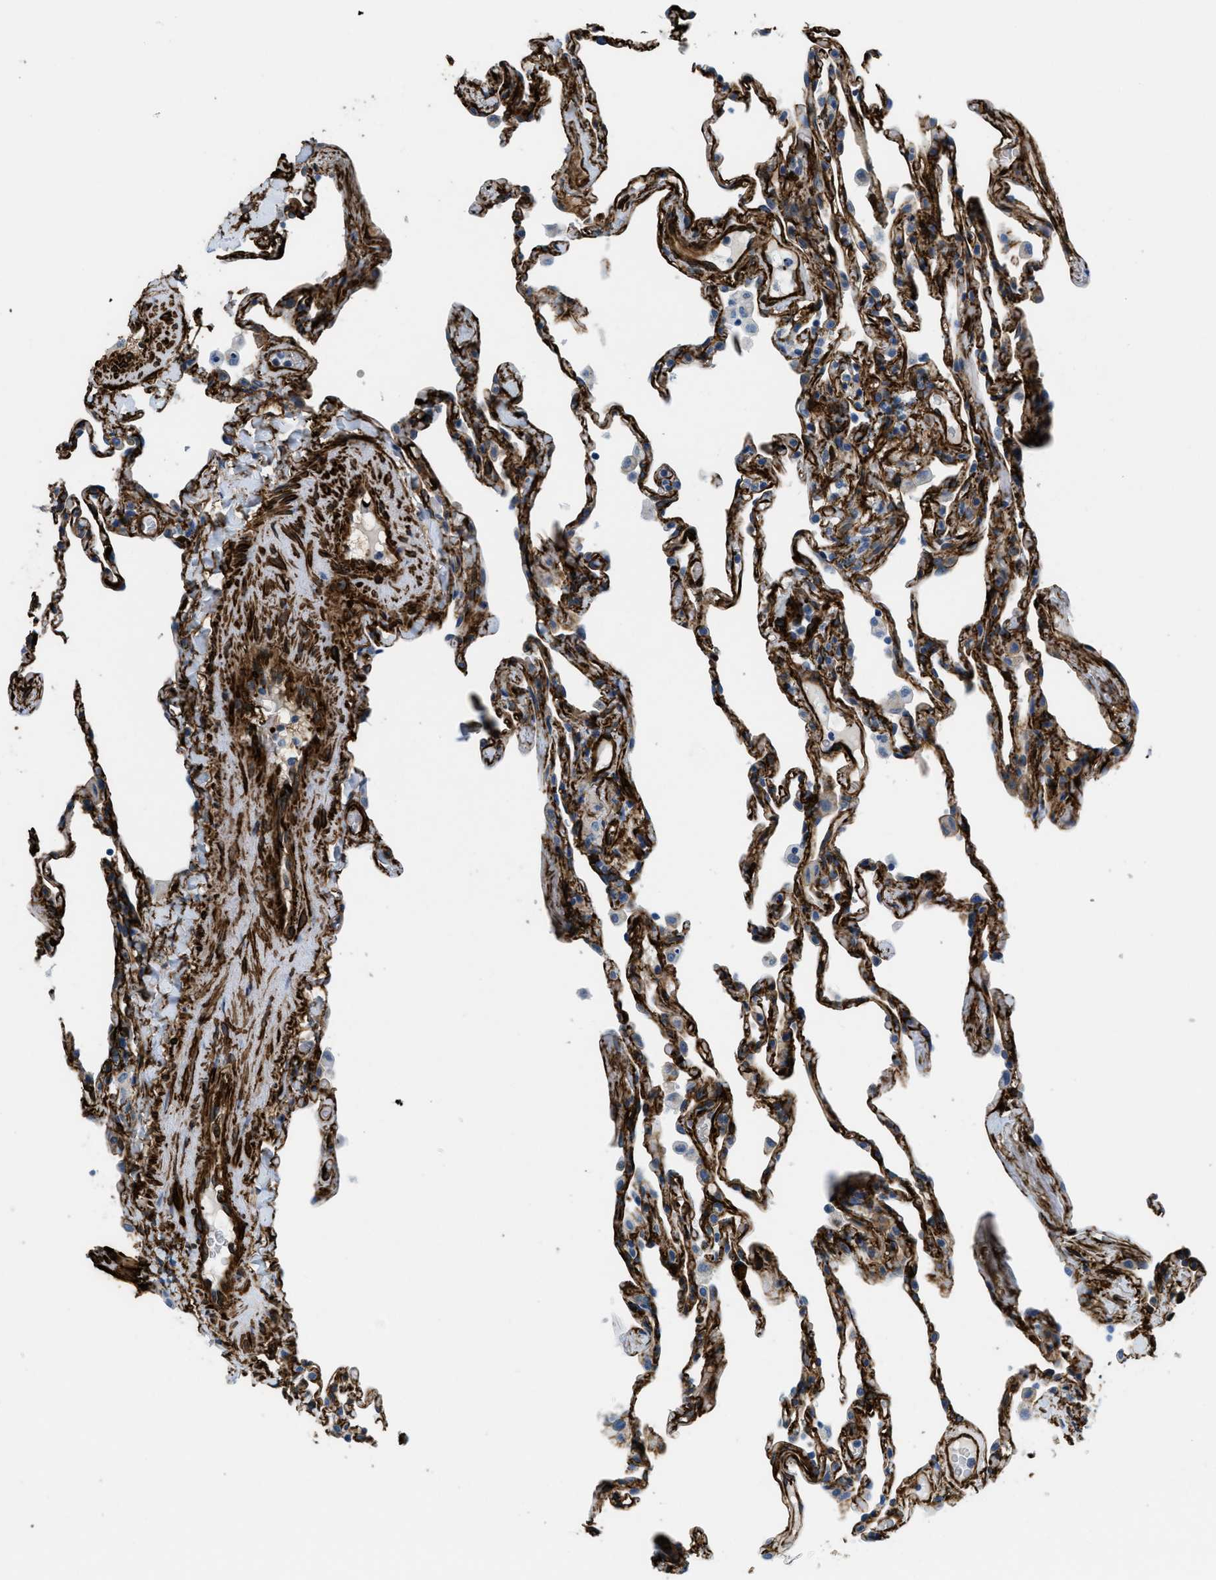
{"staining": {"intensity": "strong", "quantity": ">75%", "location": "cytoplasmic/membranous"}, "tissue": "lung", "cell_type": "Alveolar cells", "image_type": "normal", "snomed": [{"axis": "morphology", "description": "Normal tissue, NOS"}, {"axis": "topography", "description": "Lung"}], "caption": "Strong cytoplasmic/membranous expression for a protein is appreciated in approximately >75% of alveolar cells of unremarkable lung using IHC.", "gene": "CALD1", "patient": {"sex": "male", "age": 59}}